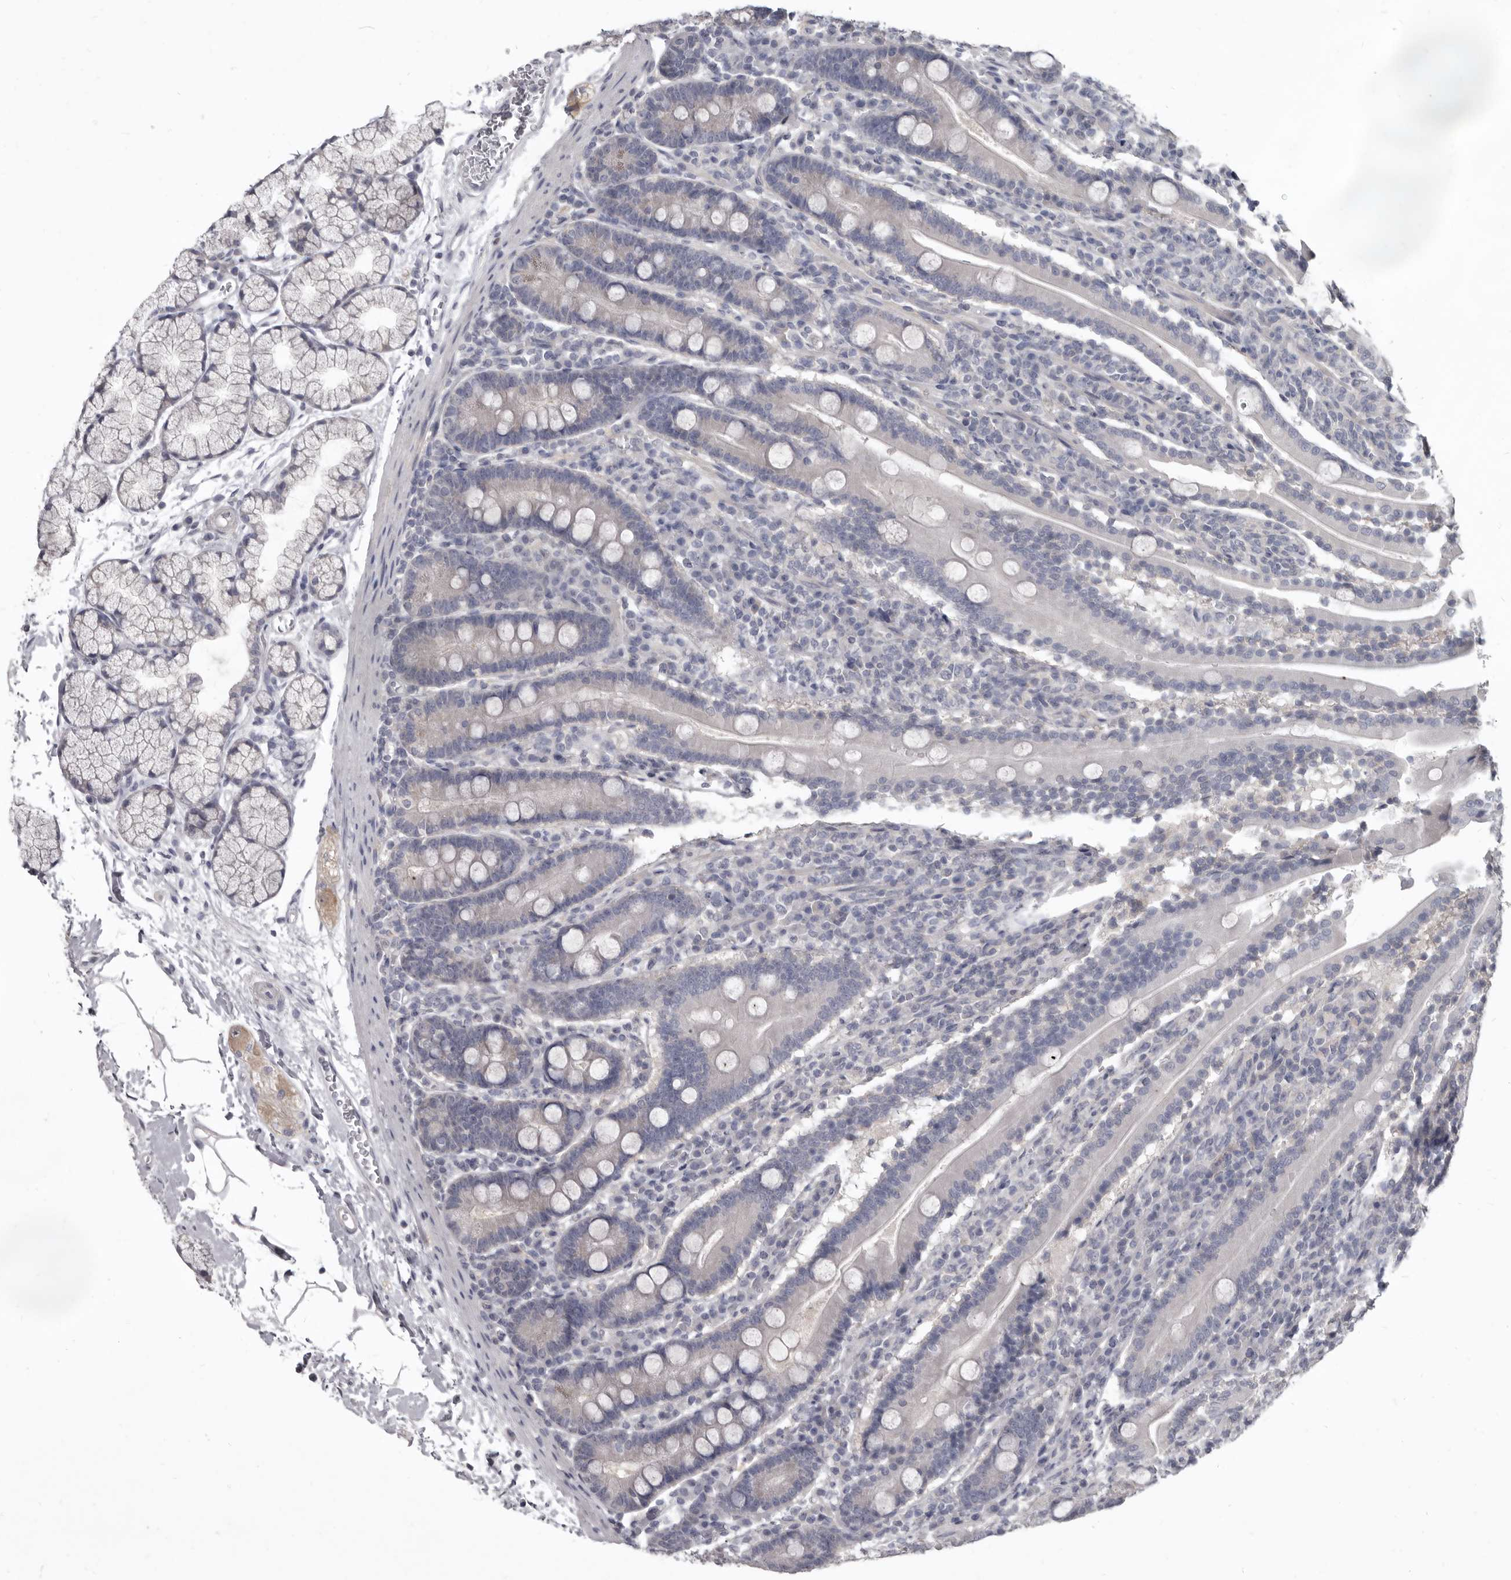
{"staining": {"intensity": "weak", "quantity": "<25%", "location": "cytoplasmic/membranous"}, "tissue": "duodenum", "cell_type": "Glandular cells", "image_type": "normal", "snomed": [{"axis": "morphology", "description": "Normal tissue, NOS"}, {"axis": "topography", "description": "Duodenum"}], "caption": "Protein analysis of benign duodenum shows no significant positivity in glandular cells. (DAB (3,3'-diaminobenzidine) immunohistochemistry, high magnification).", "gene": "GSK3B", "patient": {"sex": "male", "age": 35}}